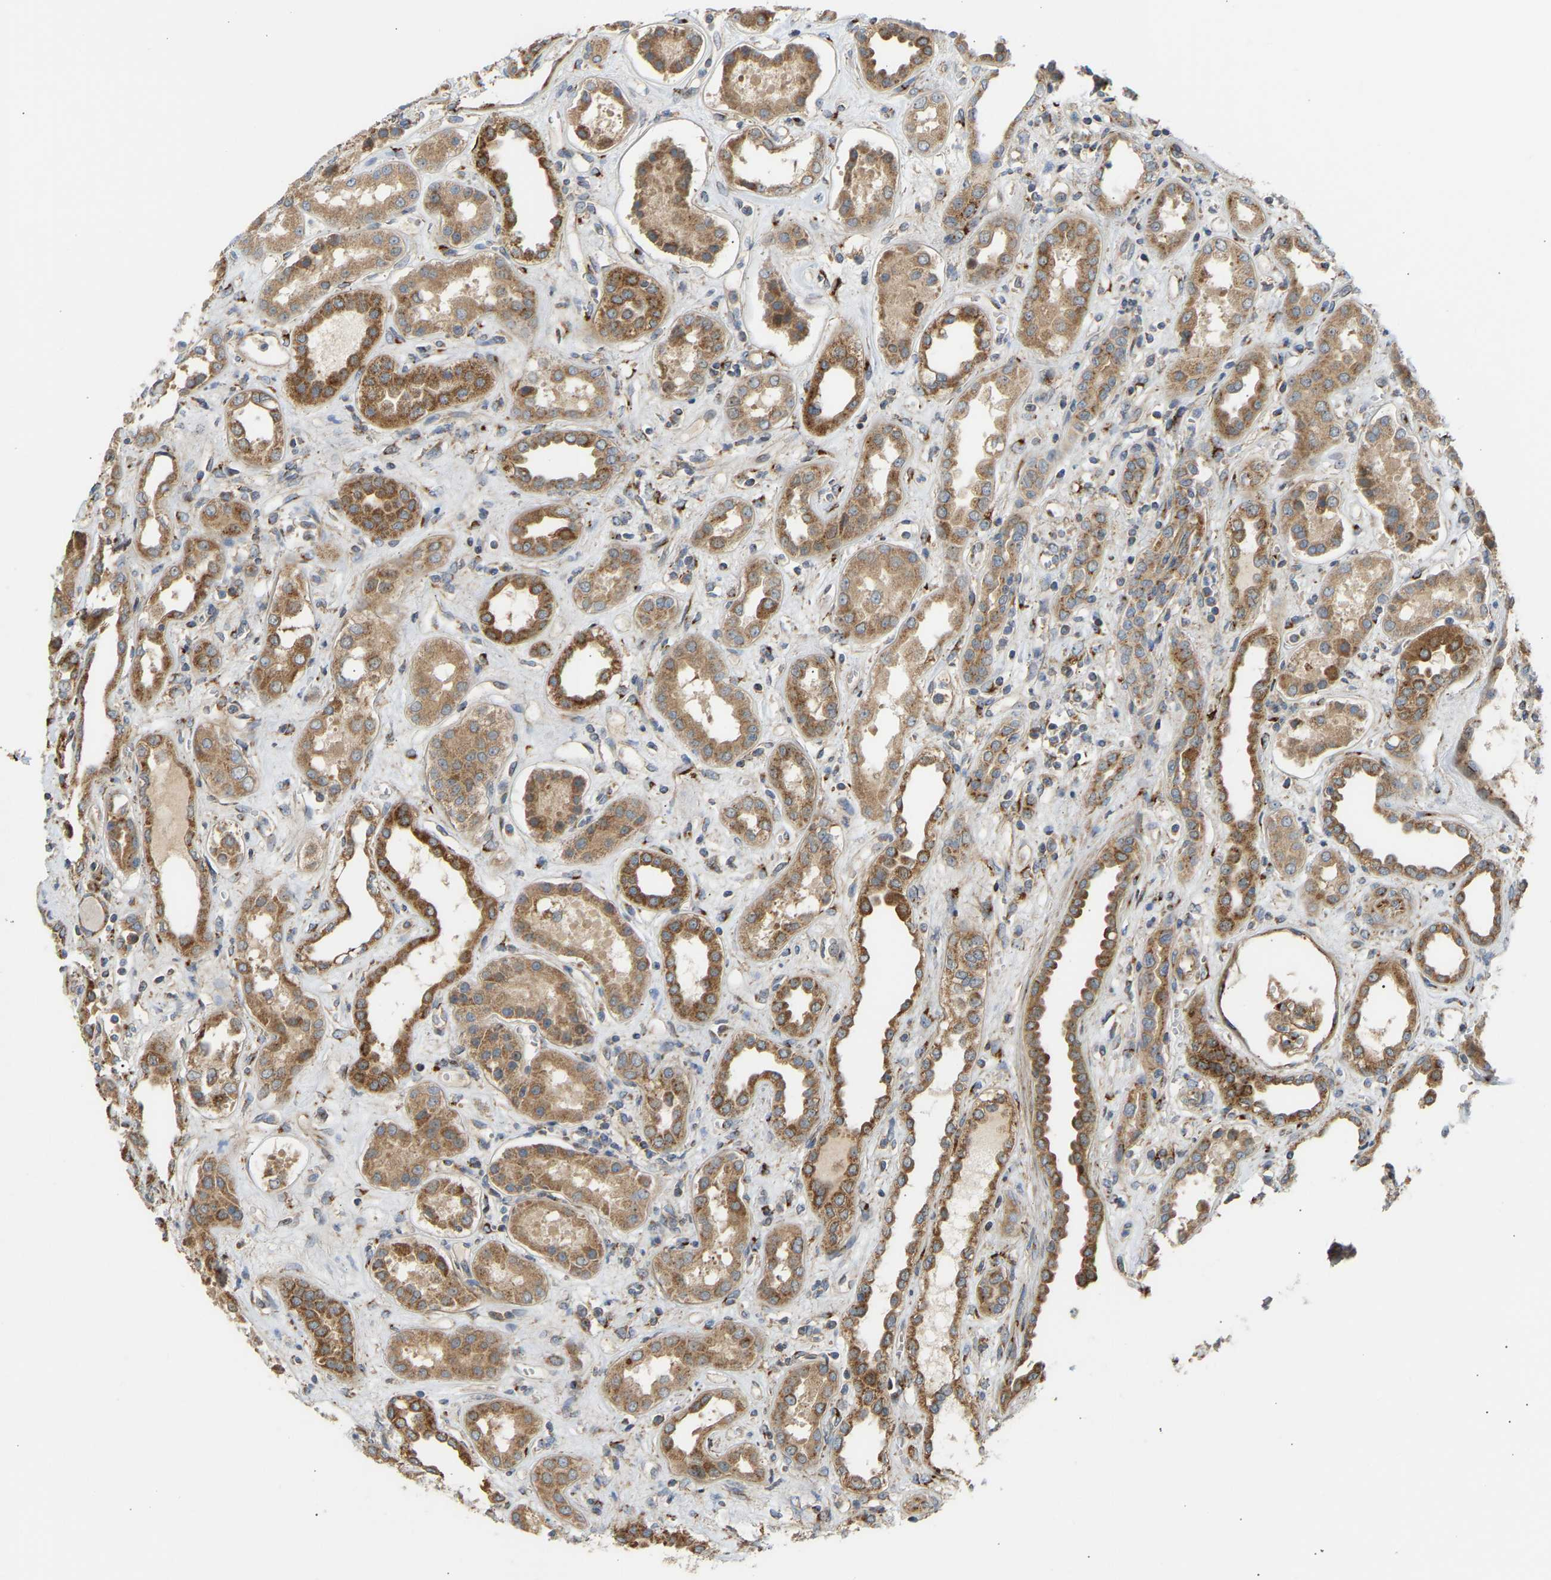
{"staining": {"intensity": "moderate", "quantity": ">75%", "location": "cytoplasmic/membranous"}, "tissue": "kidney", "cell_type": "Cells in glomeruli", "image_type": "normal", "snomed": [{"axis": "morphology", "description": "Normal tissue, NOS"}, {"axis": "topography", "description": "Kidney"}], "caption": "A medium amount of moderate cytoplasmic/membranous staining is seen in about >75% of cells in glomeruli in benign kidney.", "gene": "YIPF2", "patient": {"sex": "male", "age": 59}}